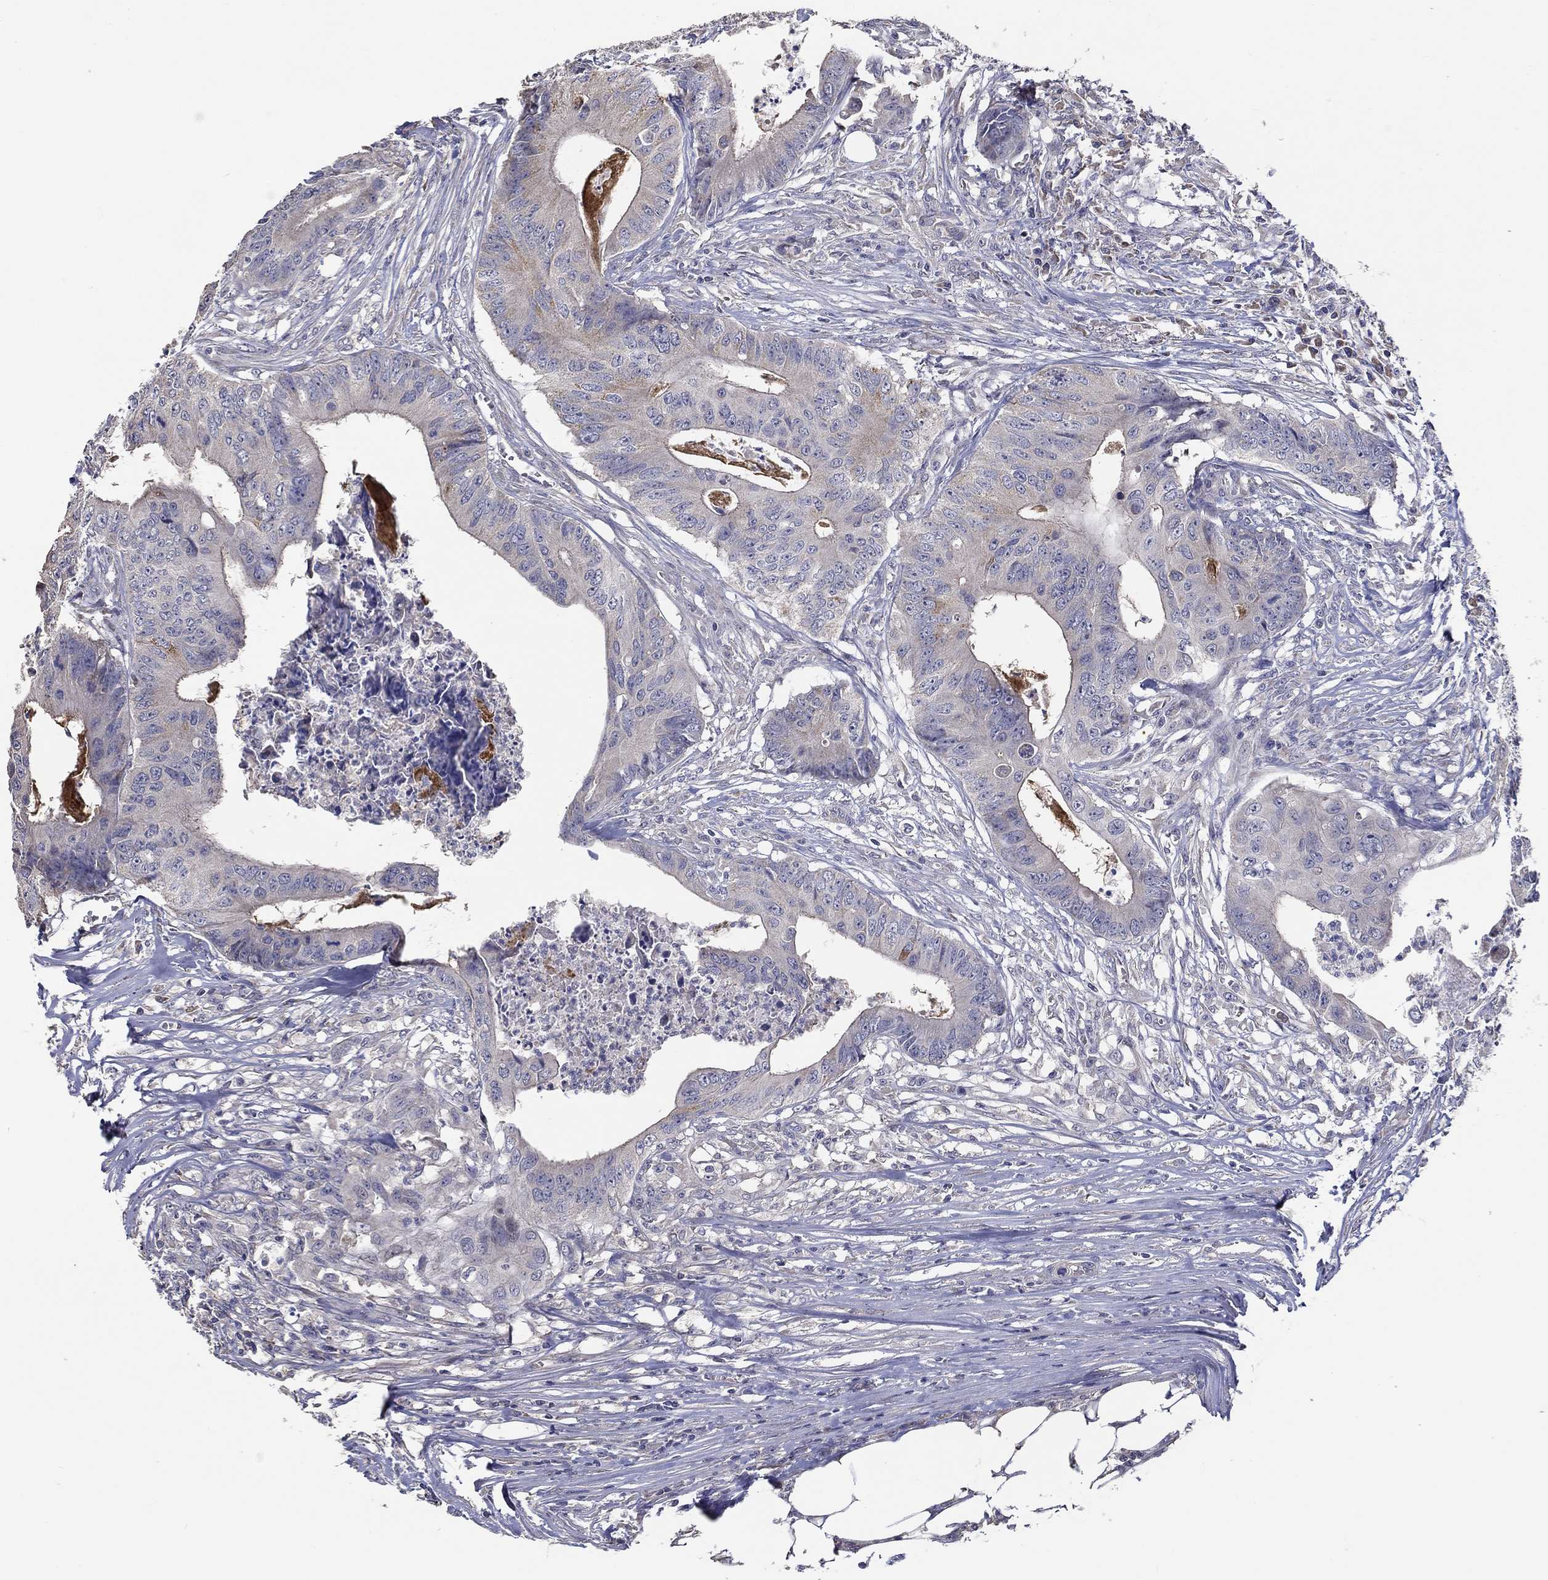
{"staining": {"intensity": "weak", "quantity": "<25%", "location": "cytoplasmic/membranous"}, "tissue": "colorectal cancer", "cell_type": "Tumor cells", "image_type": "cancer", "snomed": [{"axis": "morphology", "description": "Adenocarcinoma, NOS"}, {"axis": "topography", "description": "Colon"}], "caption": "IHC photomicrograph of human adenocarcinoma (colorectal) stained for a protein (brown), which shows no expression in tumor cells.", "gene": "DOCK3", "patient": {"sex": "male", "age": 84}}